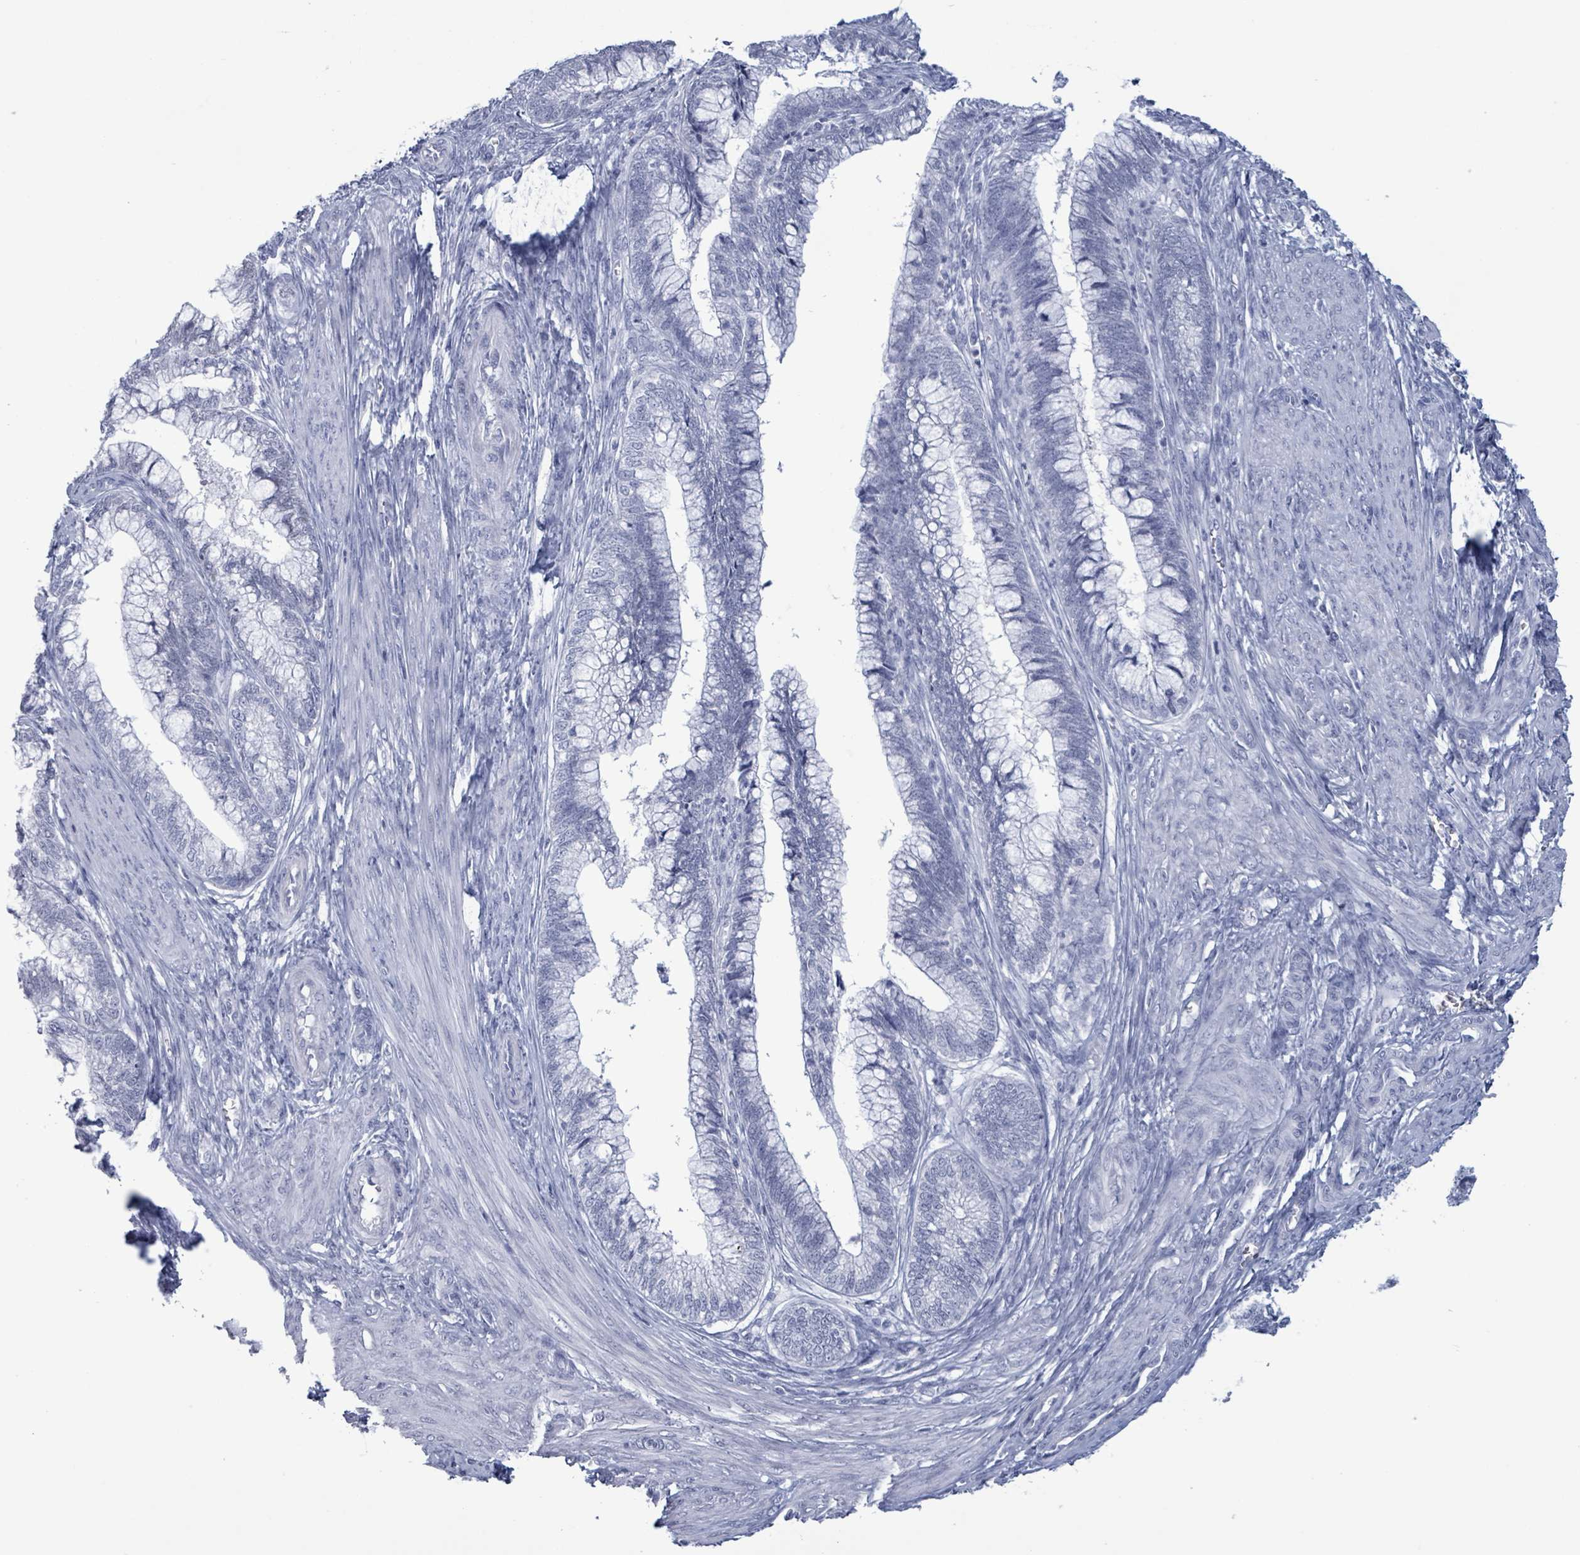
{"staining": {"intensity": "negative", "quantity": "none", "location": "none"}, "tissue": "cervical cancer", "cell_type": "Tumor cells", "image_type": "cancer", "snomed": [{"axis": "morphology", "description": "Adenocarcinoma, NOS"}, {"axis": "topography", "description": "Cervix"}], "caption": "Human cervical cancer (adenocarcinoma) stained for a protein using immunohistochemistry (IHC) exhibits no expression in tumor cells.", "gene": "NKX2-1", "patient": {"sex": "female", "age": 44}}